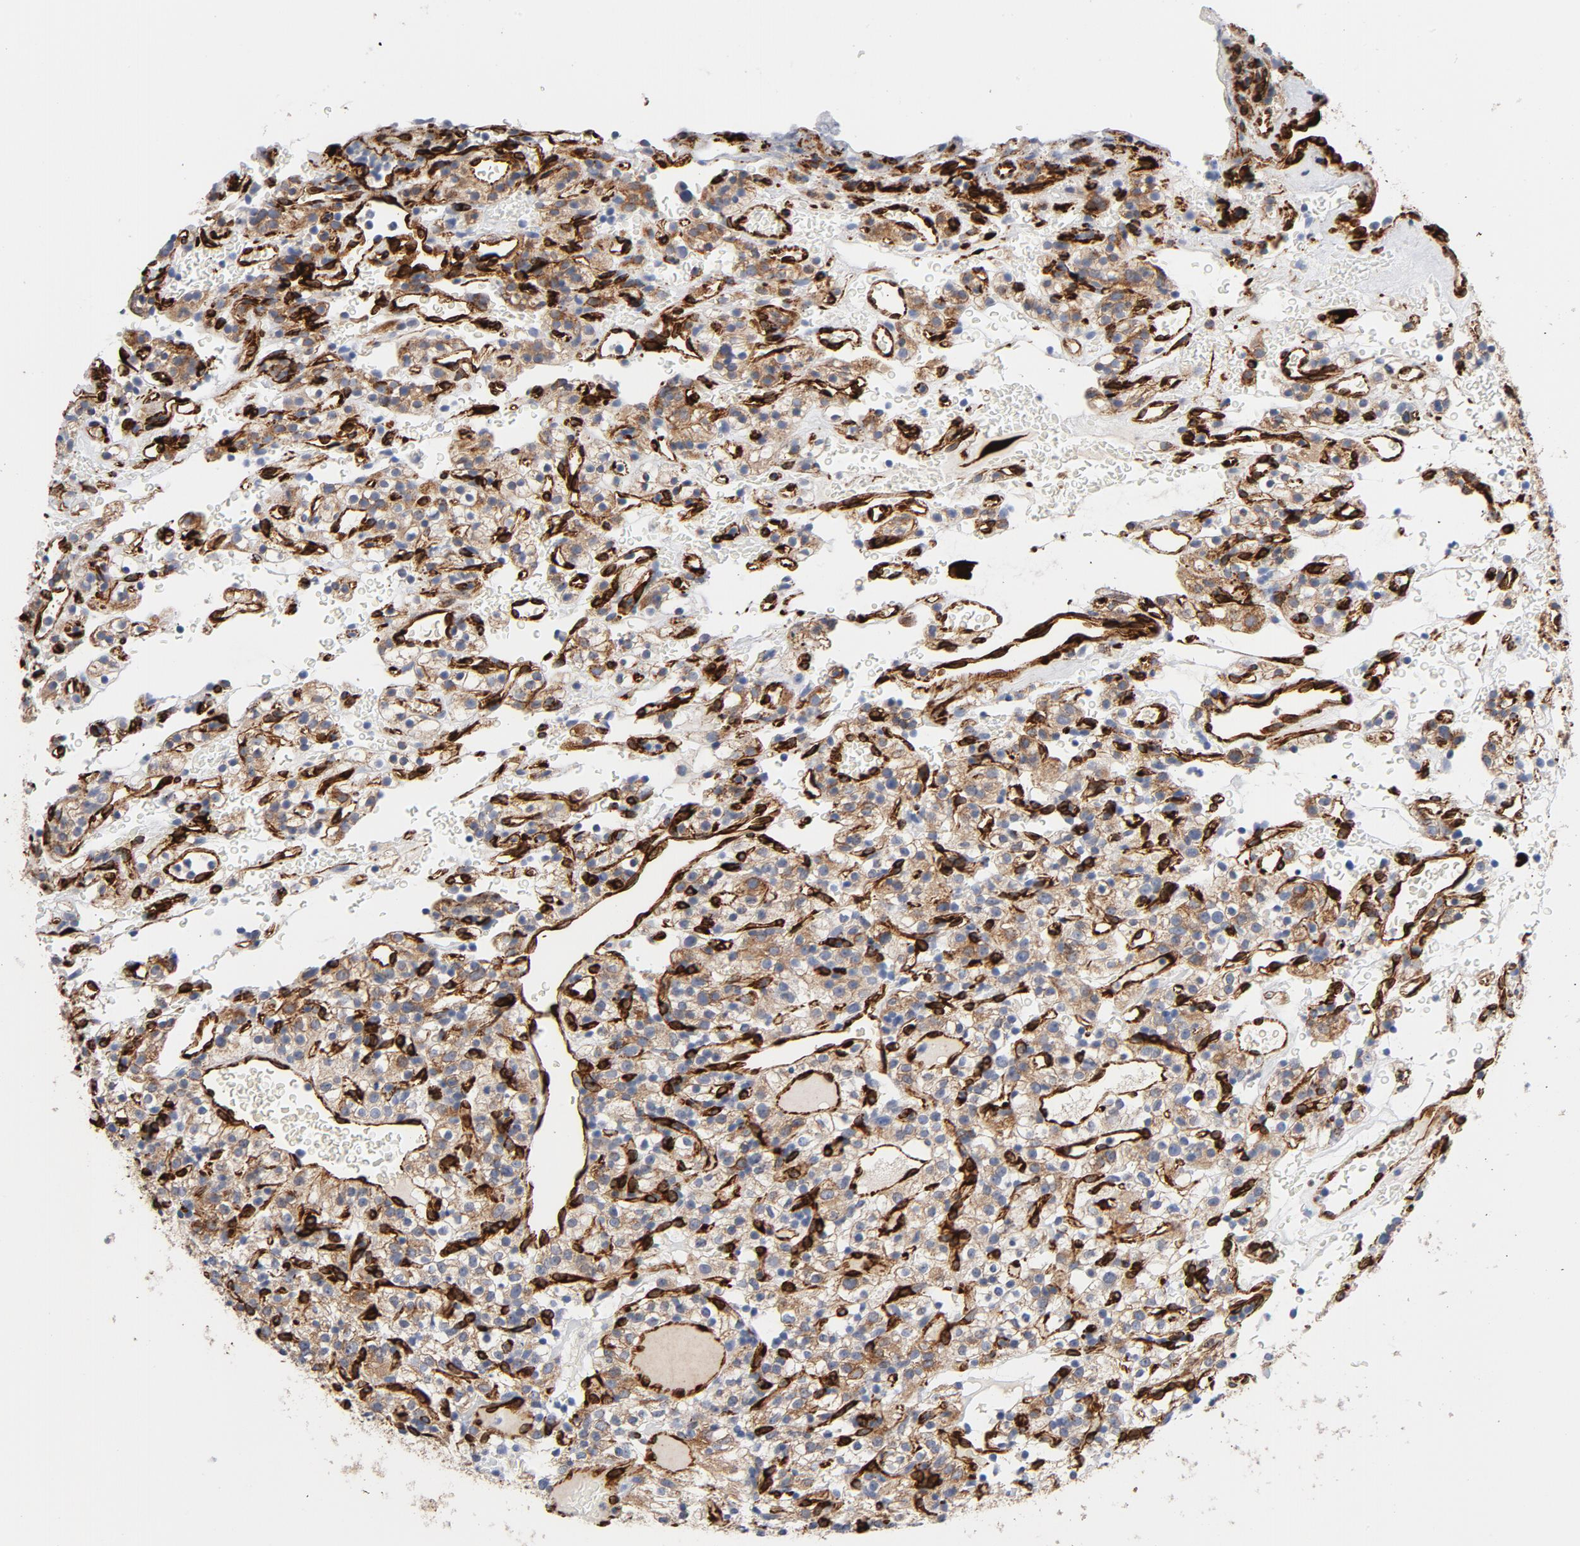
{"staining": {"intensity": "moderate", "quantity": ">75%", "location": "cytoplasmic/membranous"}, "tissue": "renal cancer", "cell_type": "Tumor cells", "image_type": "cancer", "snomed": [{"axis": "morphology", "description": "Normal tissue, NOS"}, {"axis": "morphology", "description": "Adenocarcinoma, NOS"}, {"axis": "topography", "description": "Kidney"}], "caption": "Protein expression analysis of human adenocarcinoma (renal) reveals moderate cytoplasmic/membranous staining in about >75% of tumor cells. The staining was performed using DAB to visualize the protein expression in brown, while the nuclei were stained in blue with hematoxylin (Magnification: 20x).", "gene": "SERPINH1", "patient": {"sex": "female", "age": 72}}